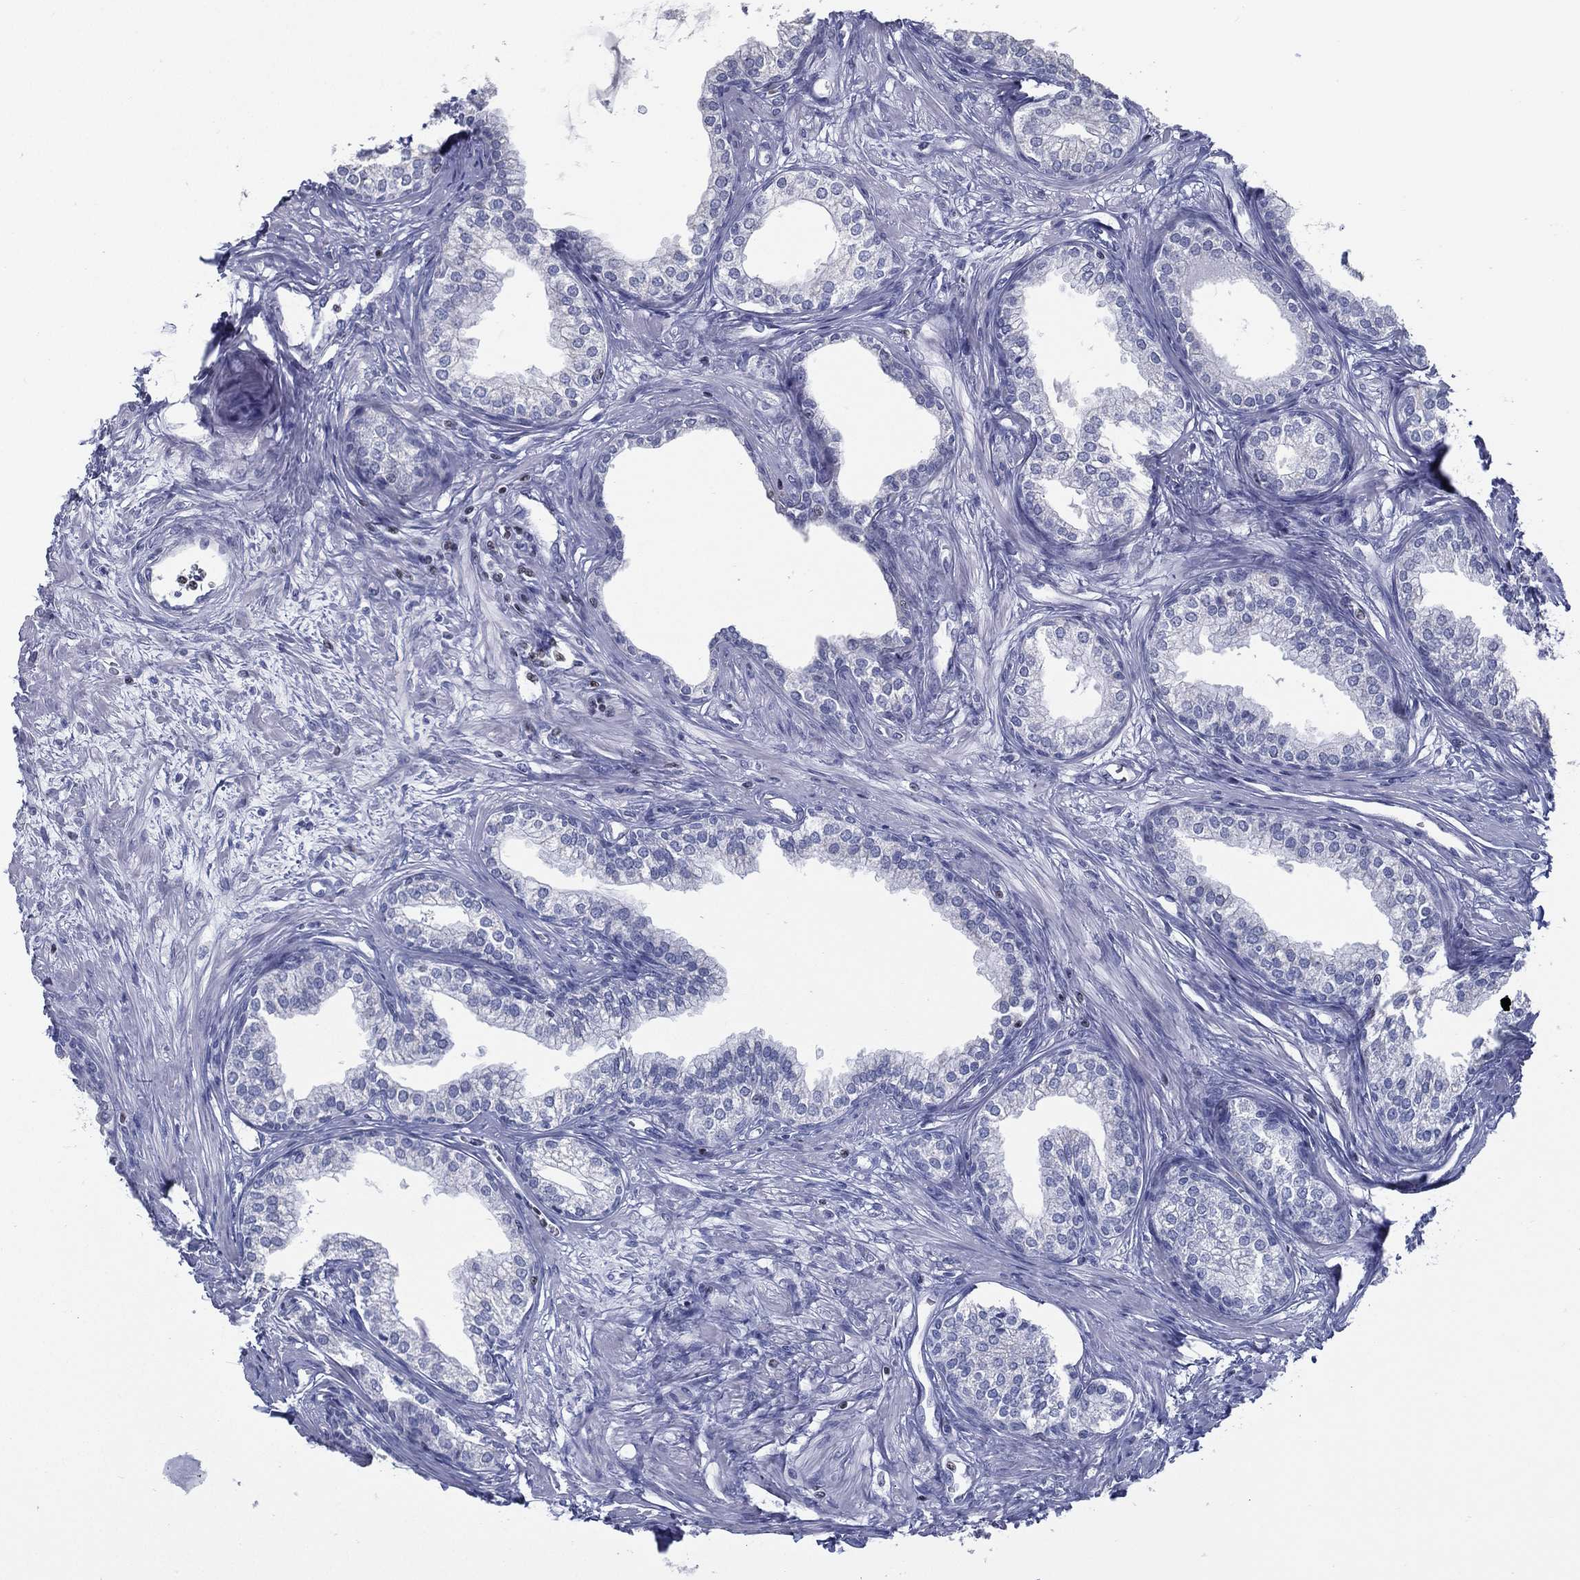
{"staining": {"intensity": "negative", "quantity": "none", "location": "none"}, "tissue": "prostate", "cell_type": "Glandular cells", "image_type": "normal", "snomed": [{"axis": "morphology", "description": "Normal tissue, NOS"}, {"axis": "topography", "description": "Prostate"}], "caption": "This photomicrograph is of benign prostate stained with IHC to label a protein in brown with the nuclei are counter-stained blue. There is no positivity in glandular cells.", "gene": "PYHIN1", "patient": {"sex": "male", "age": 65}}